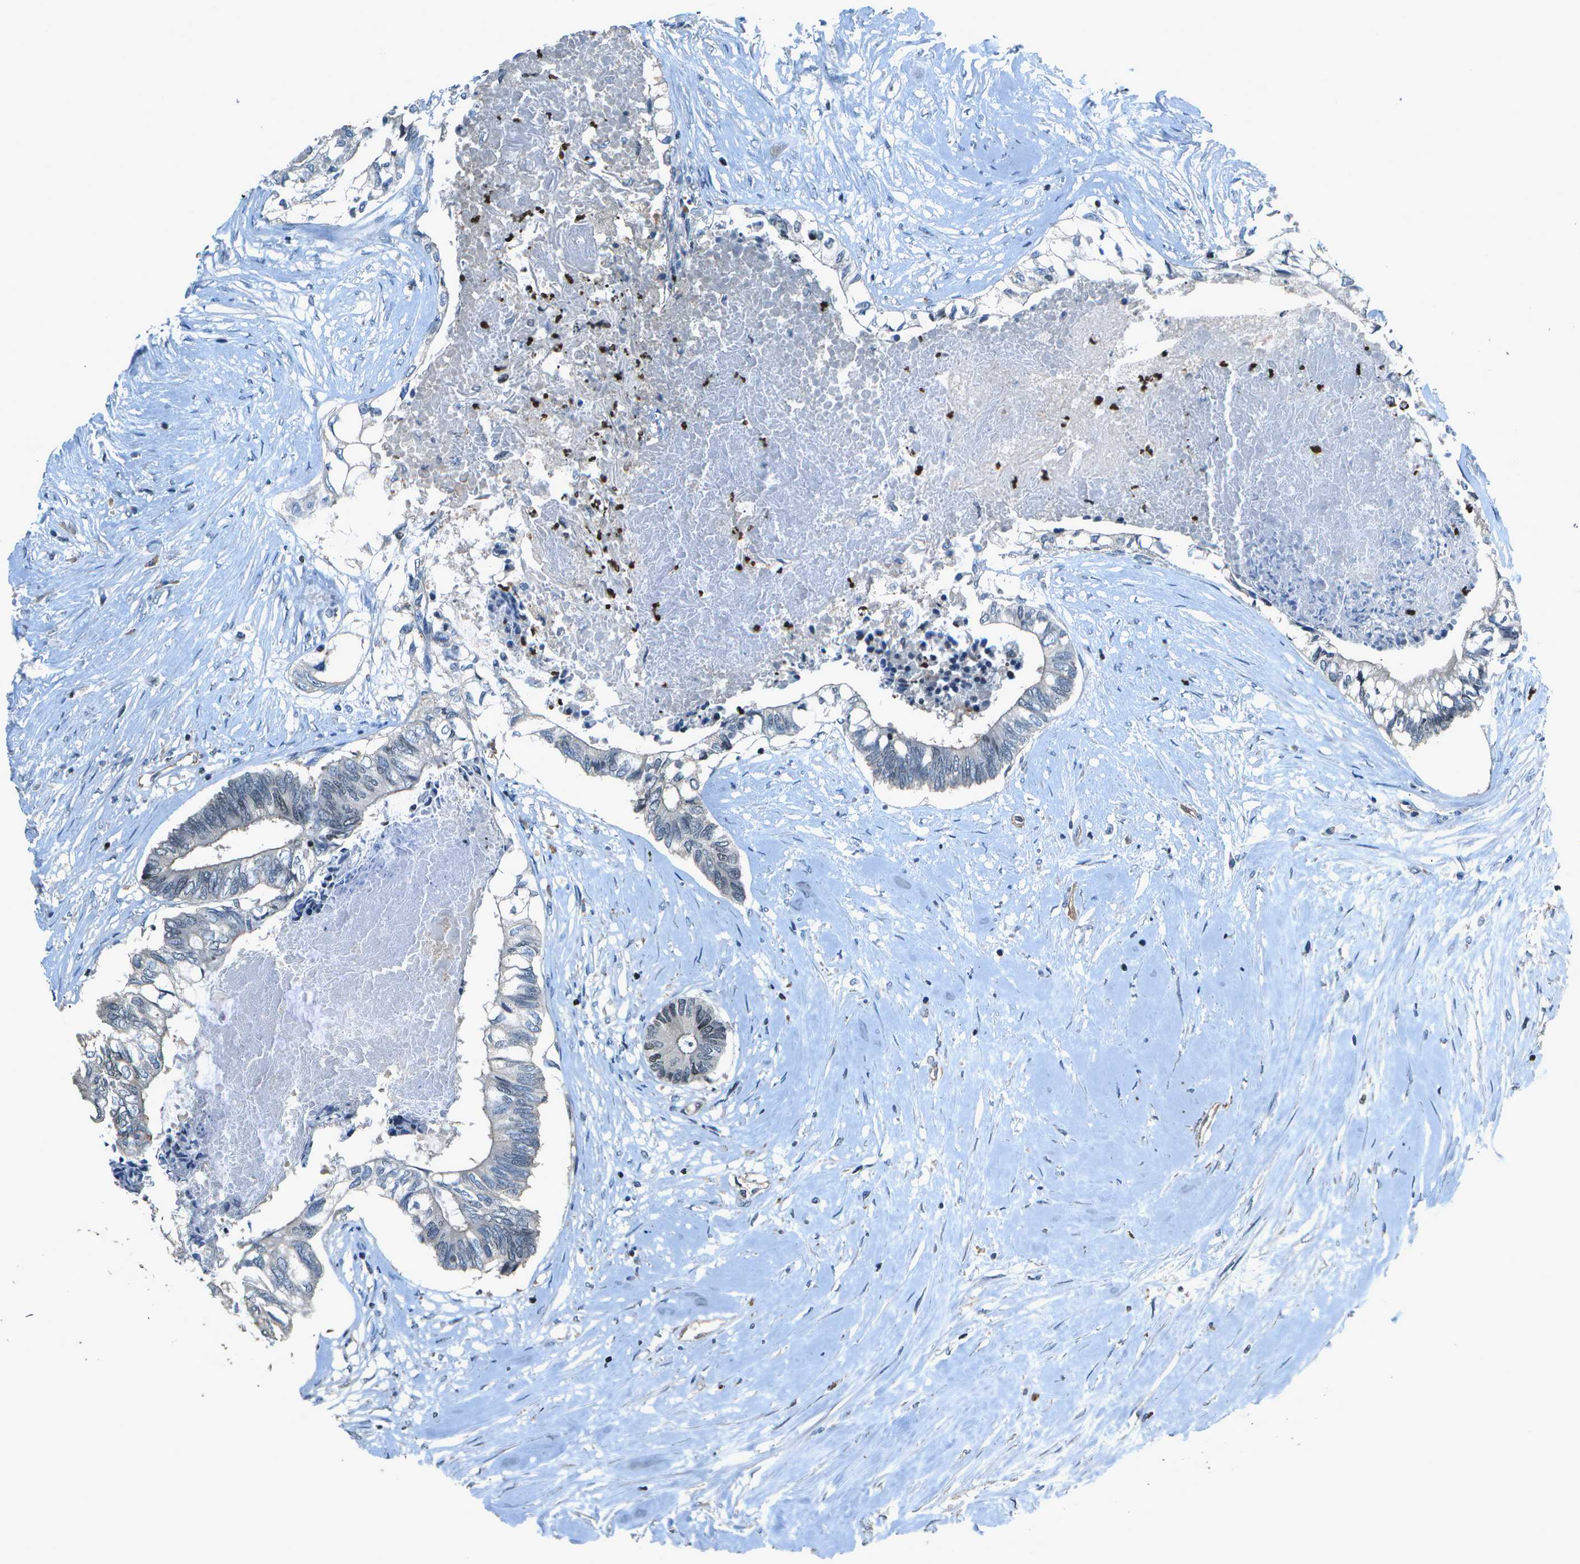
{"staining": {"intensity": "negative", "quantity": "none", "location": "none"}, "tissue": "colorectal cancer", "cell_type": "Tumor cells", "image_type": "cancer", "snomed": [{"axis": "morphology", "description": "Adenocarcinoma, NOS"}, {"axis": "topography", "description": "Rectum"}], "caption": "This is a histopathology image of immunohistochemistry staining of colorectal adenocarcinoma, which shows no expression in tumor cells.", "gene": "PDLIM1", "patient": {"sex": "male", "age": 63}}